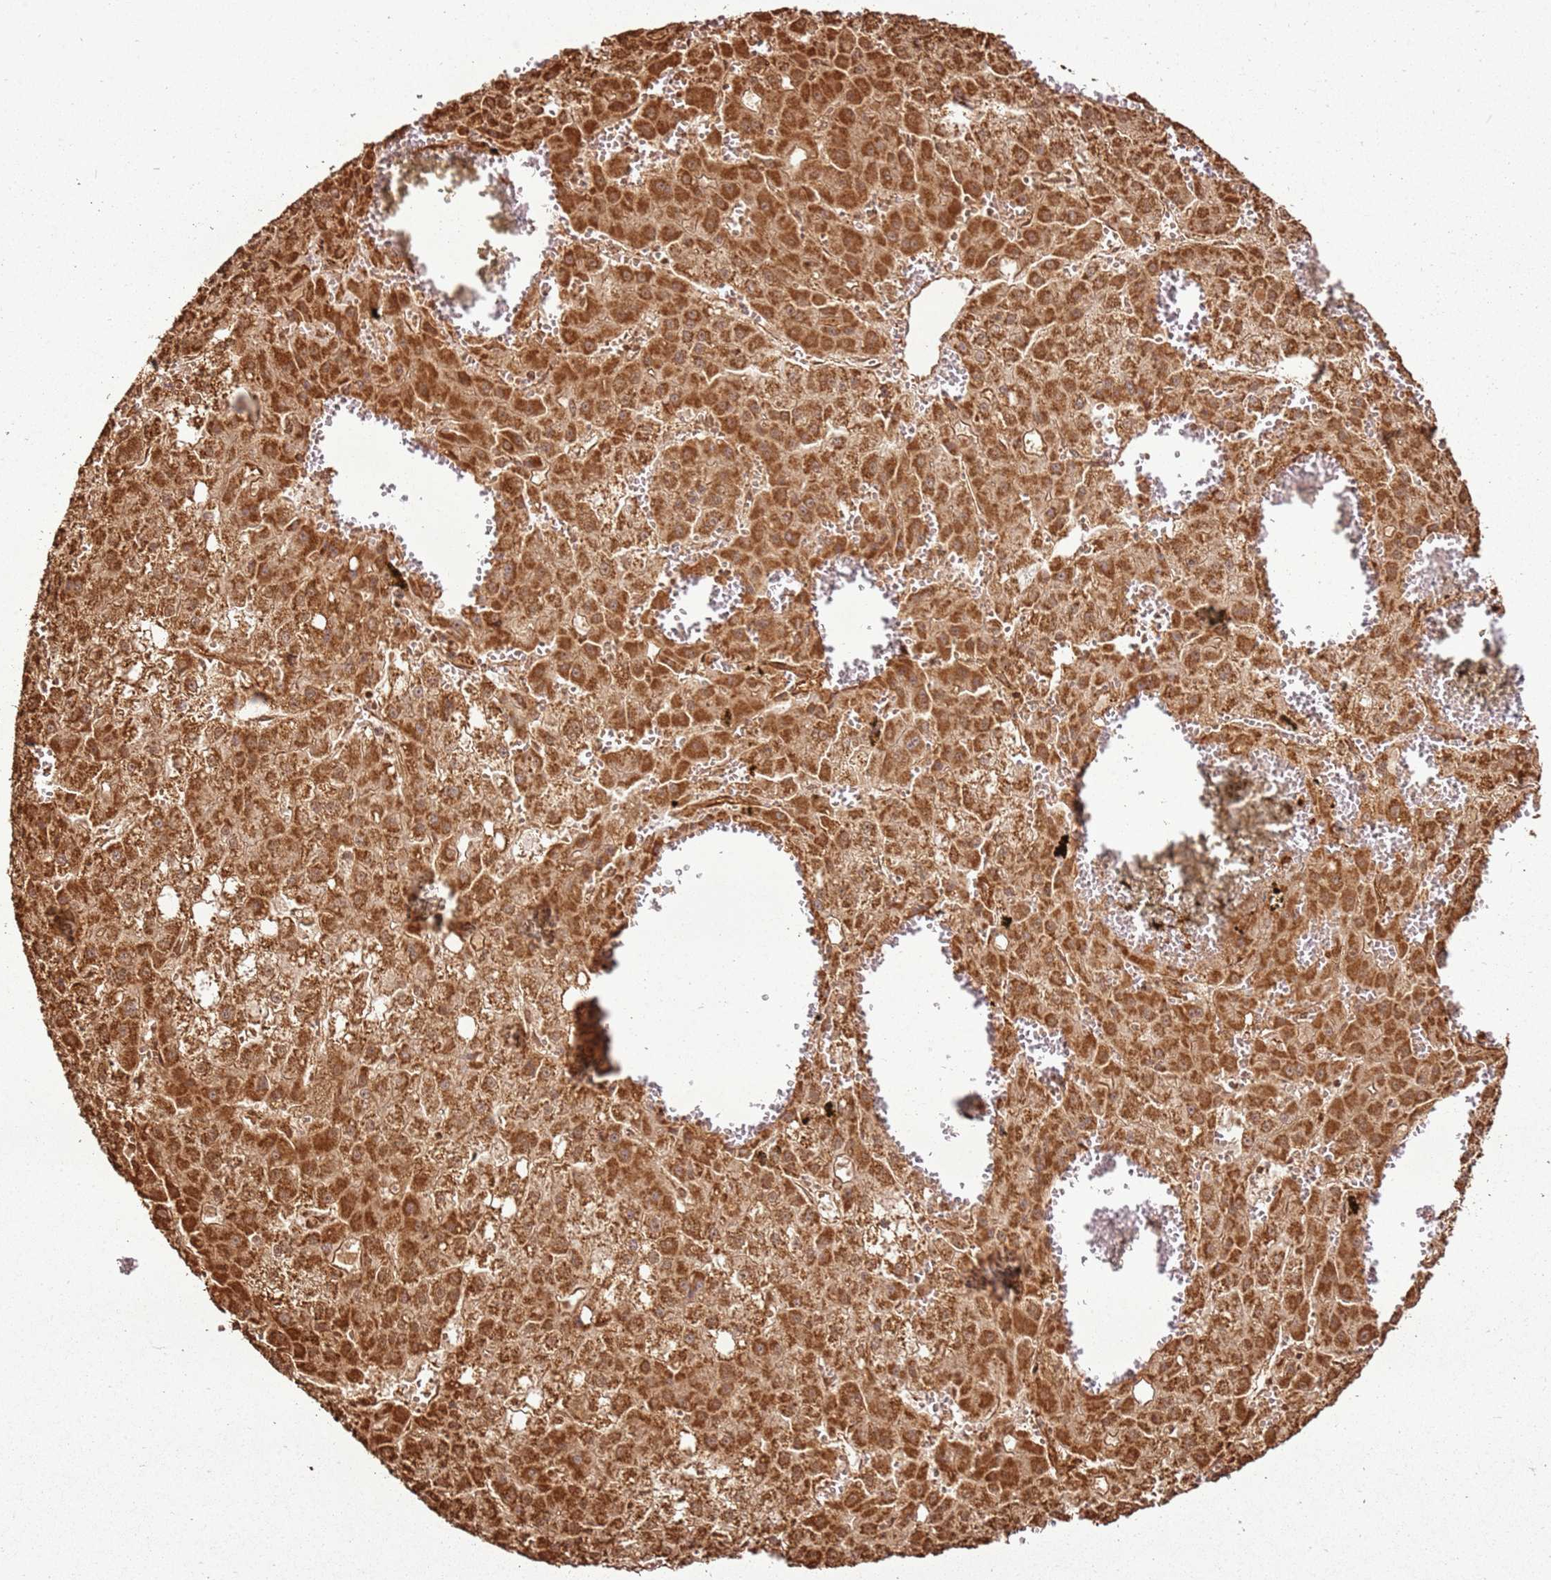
{"staining": {"intensity": "strong", "quantity": ">75%", "location": "cytoplasmic/membranous"}, "tissue": "liver cancer", "cell_type": "Tumor cells", "image_type": "cancer", "snomed": [{"axis": "morphology", "description": "Carcinoma, Hepatocellular, NOS"}, {"axis": "topography", "description": "Liver"}], "caption": "Protein expression analysis of human liver cancer (hepatocellular carcinoma) reveals strong cytoplasmic/membranous staining in approximately >75% of tumor cells.", "gene": "MRPS6", "patient": {"sex": "male", "age": 47}}